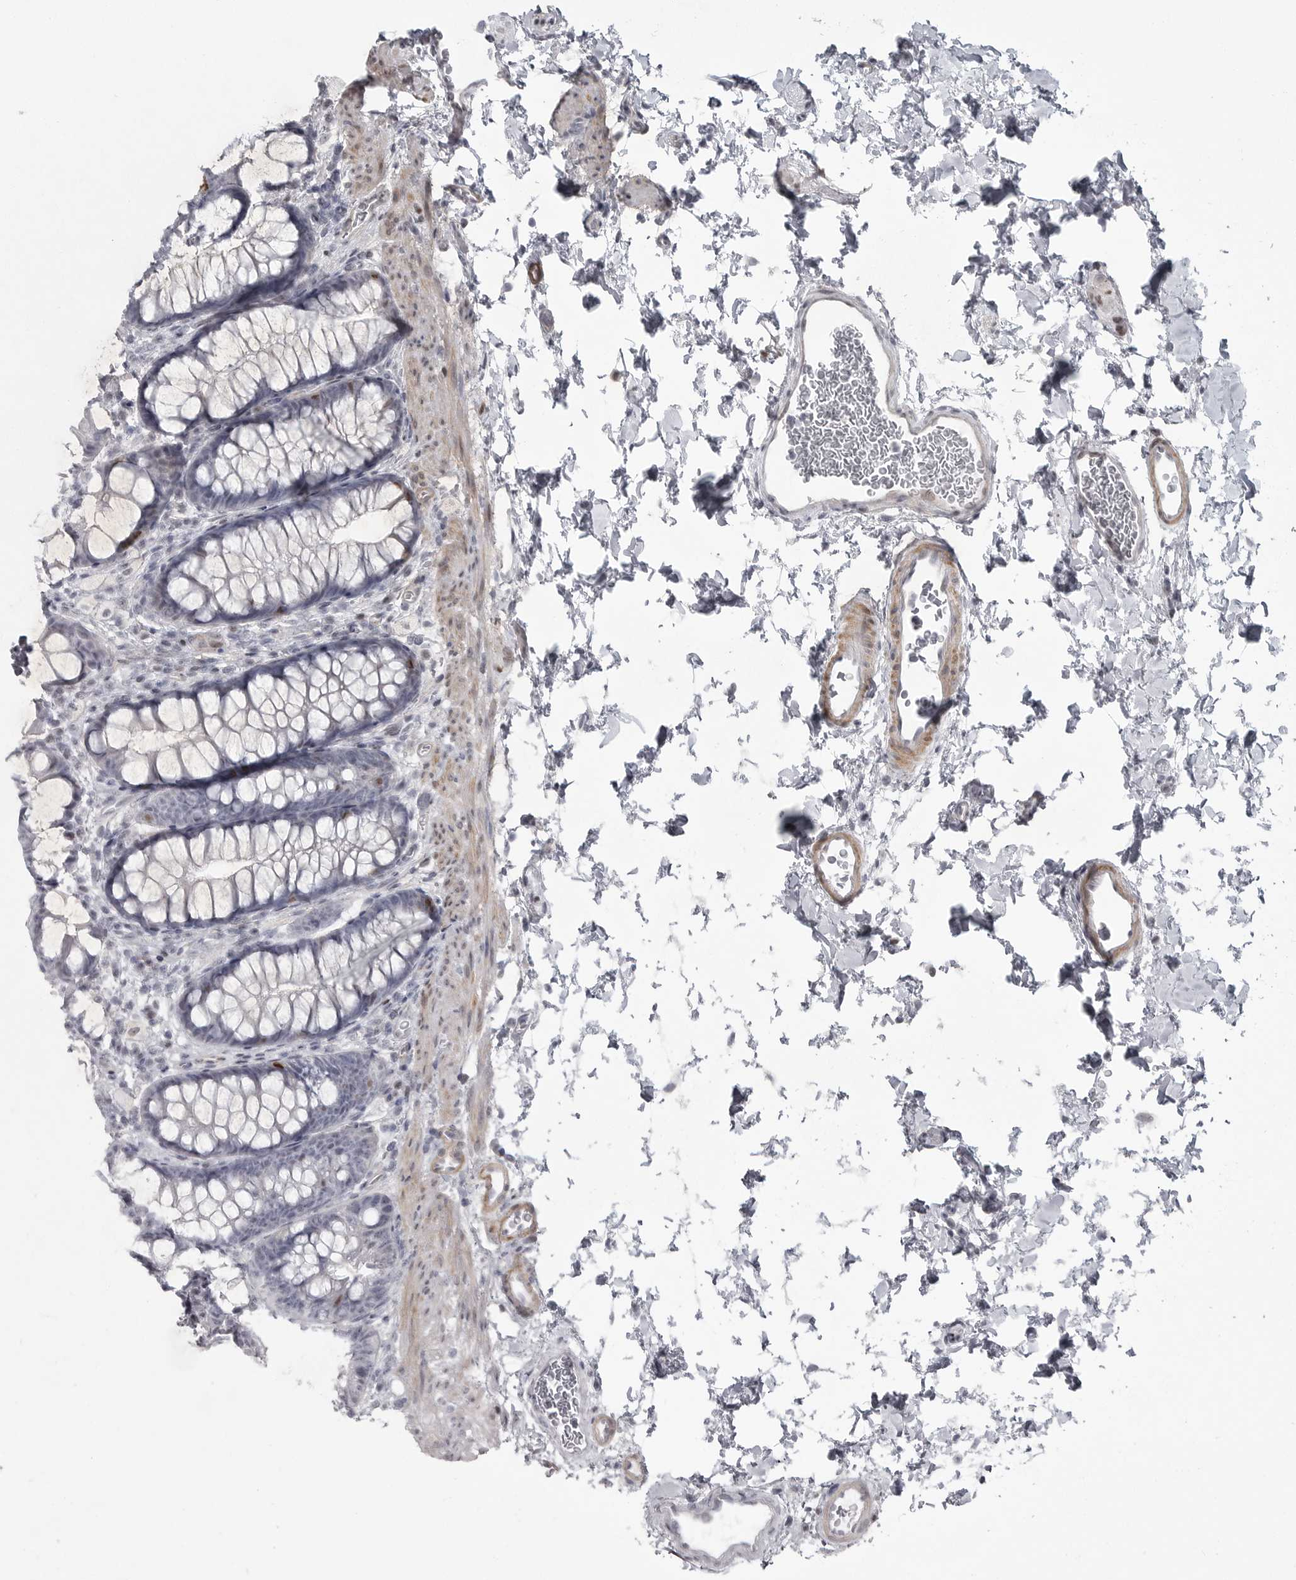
{"staining": {"intensity": "weak", "quantity": "25%-75%", "location": "cytoplasmic/membranous"}, "tissue": "colon", "cell_type": "Endothelial cells", "image_type": "normal", "snomed": [{"axis": "morphology", "description": "Normal tissue, NOS"}, {"axis": "topography", "description": "Colon"}], "caption": "High-power microscopy captured an immunohistochemistry (IHC) photomicrograph of normal colon, revealing weak cytoplasmic/membranous expression in approximately 25%-75% of endothelial cells. The staining was performed using DAB to visualize the protein expression in brown, while the nuclei were stained in blue with hematoxylin (Magnification: 20x).", "gene": "HMGN3", "patient": {"sex": "female", "age": 62}}